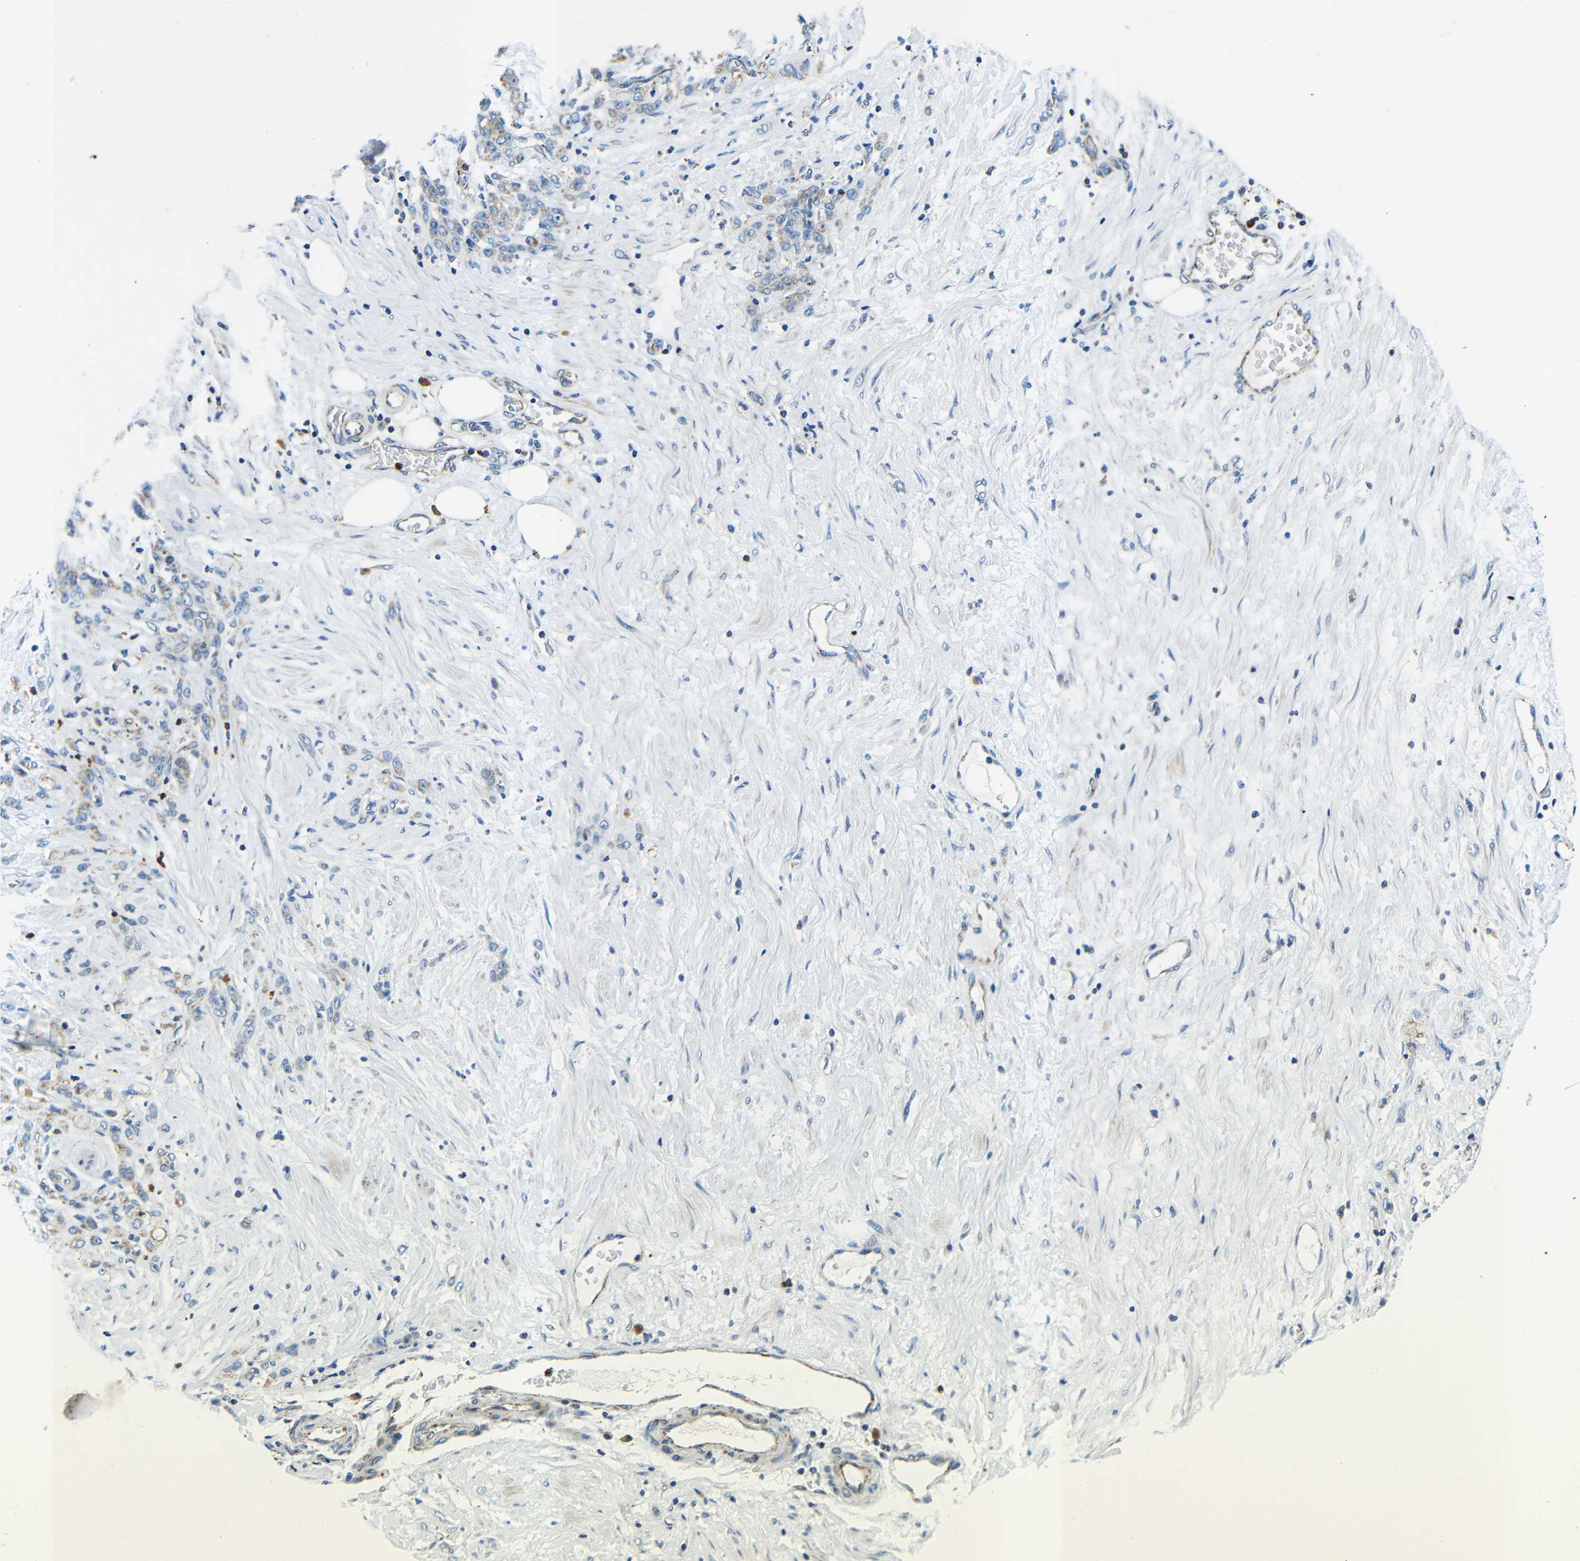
{"staining": {"intensity": "moderate", "quantity": "25%-75%", "location": "cytoplasmic/membranous"}, "tissue": "stomach cancer", "cell_type": "Tumor cells", "image_type": "cancer", "snomed": [{"axis": "morphology", "description": "Adenocarcinoma, NOS"}, {"axis": "topography", "description": "Stomach"}], "caption": "High-magnification brightfield microscopy of stomach cancer (adenocarcinoma) stained with DAB (3,3'-diaminobenzidine) (brown) and counterstained with hematoxylin (blue). tumor cells exhibit moderate cytoplasmic/membranous expression is seen in approximately25%-75% of cells.", "gene": "GALNT18", "patient": {"sex": "male", "age": 82}}